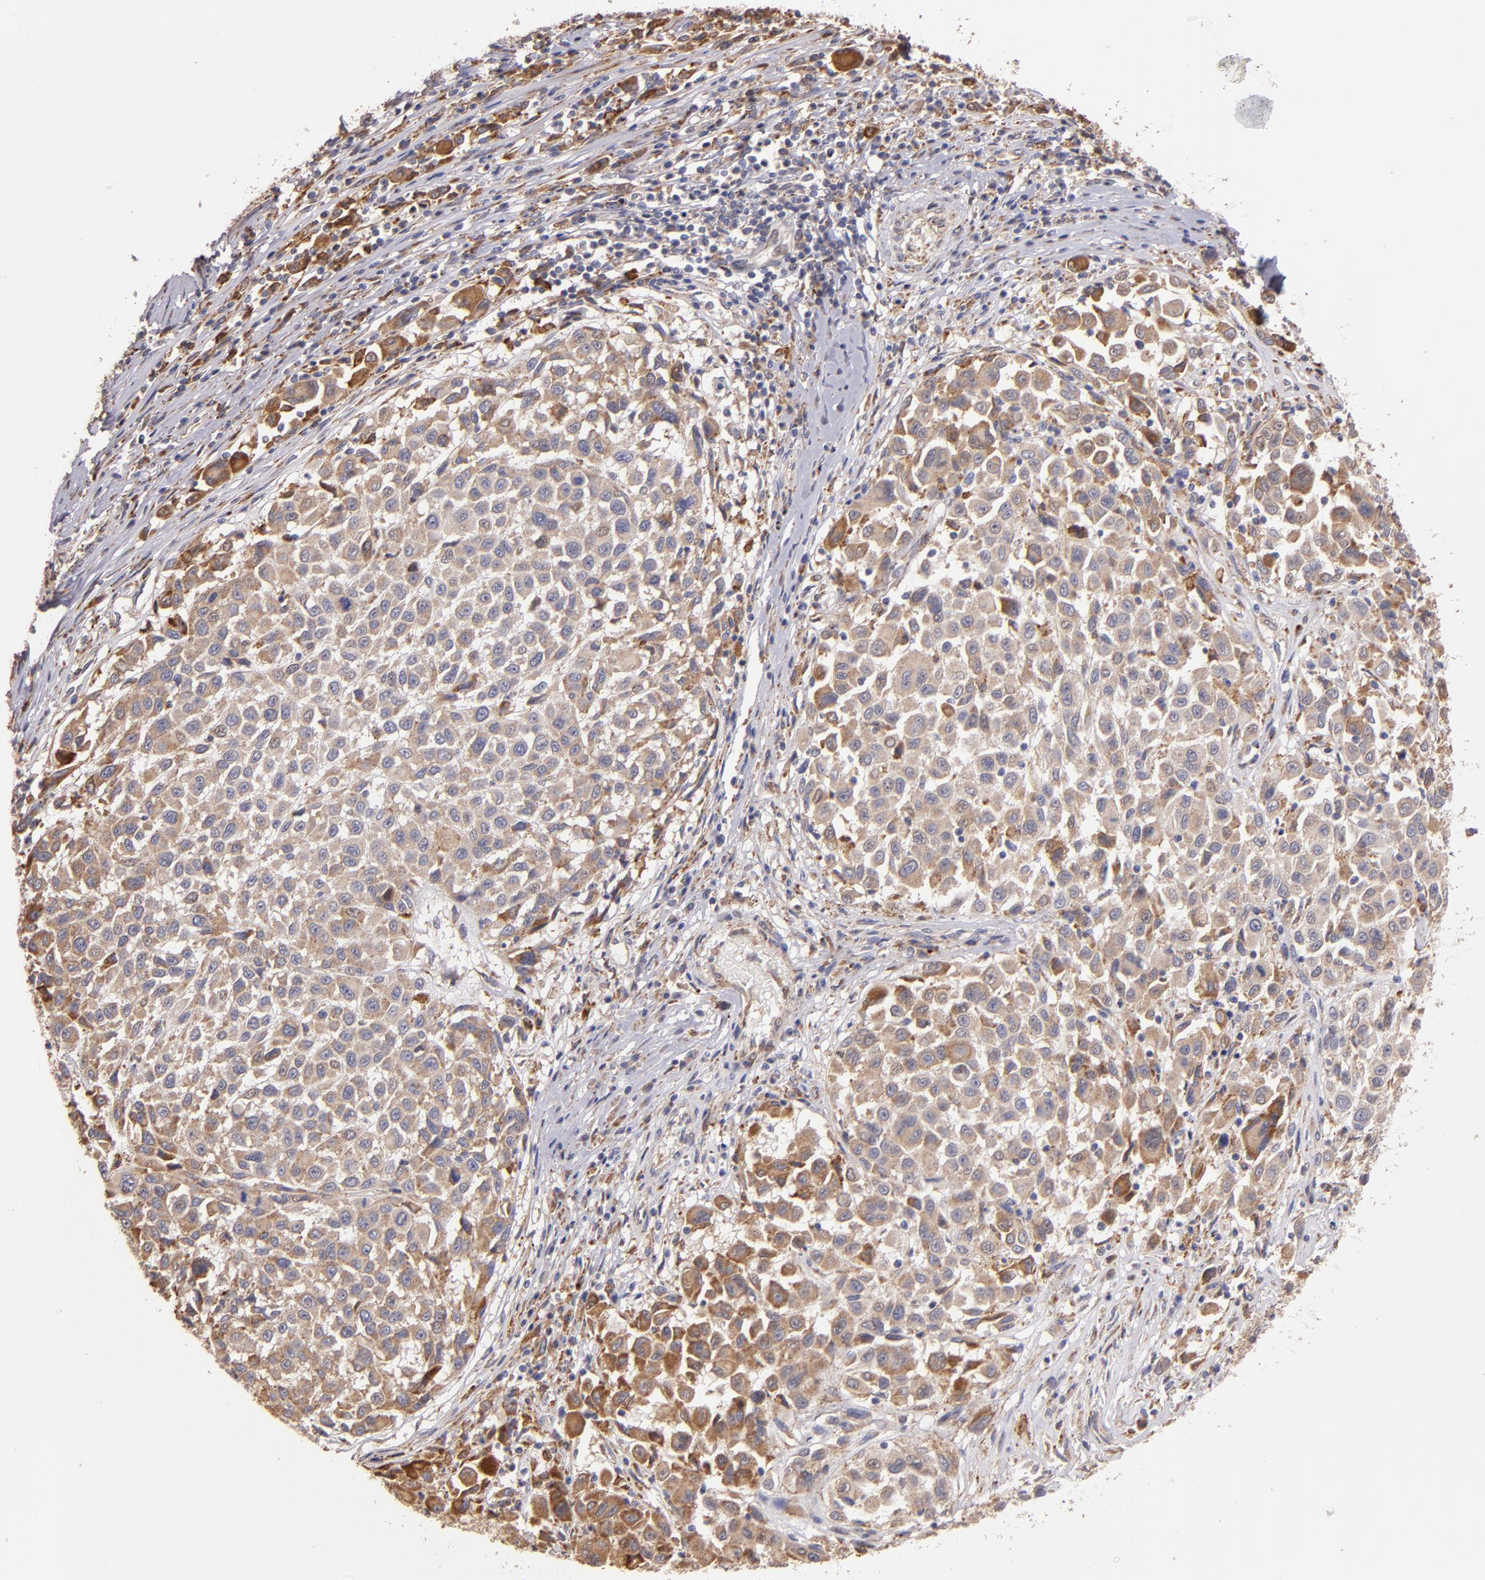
{"staining": {"intensity": "weak", "quantity": ">75%", "location": "cytoplasmic/membranous"}, "tissue": "melanoma", "cell_type": "Tumor cells", "image_type": "cancer", "snomed": [{"axis": "morphology", "description": "Malignant melanoma, Metastatic site"}, {"axis": "topography", "description": "Lymph node"}], "caption": "A high-resolution micrograph shows IHC staining of melanoma, which displays weak cytoplasmic/membranous expression in about >75% of tumor cells.", "gene": "IFIH1", "patient": {"sex": "male", "age": 61}}